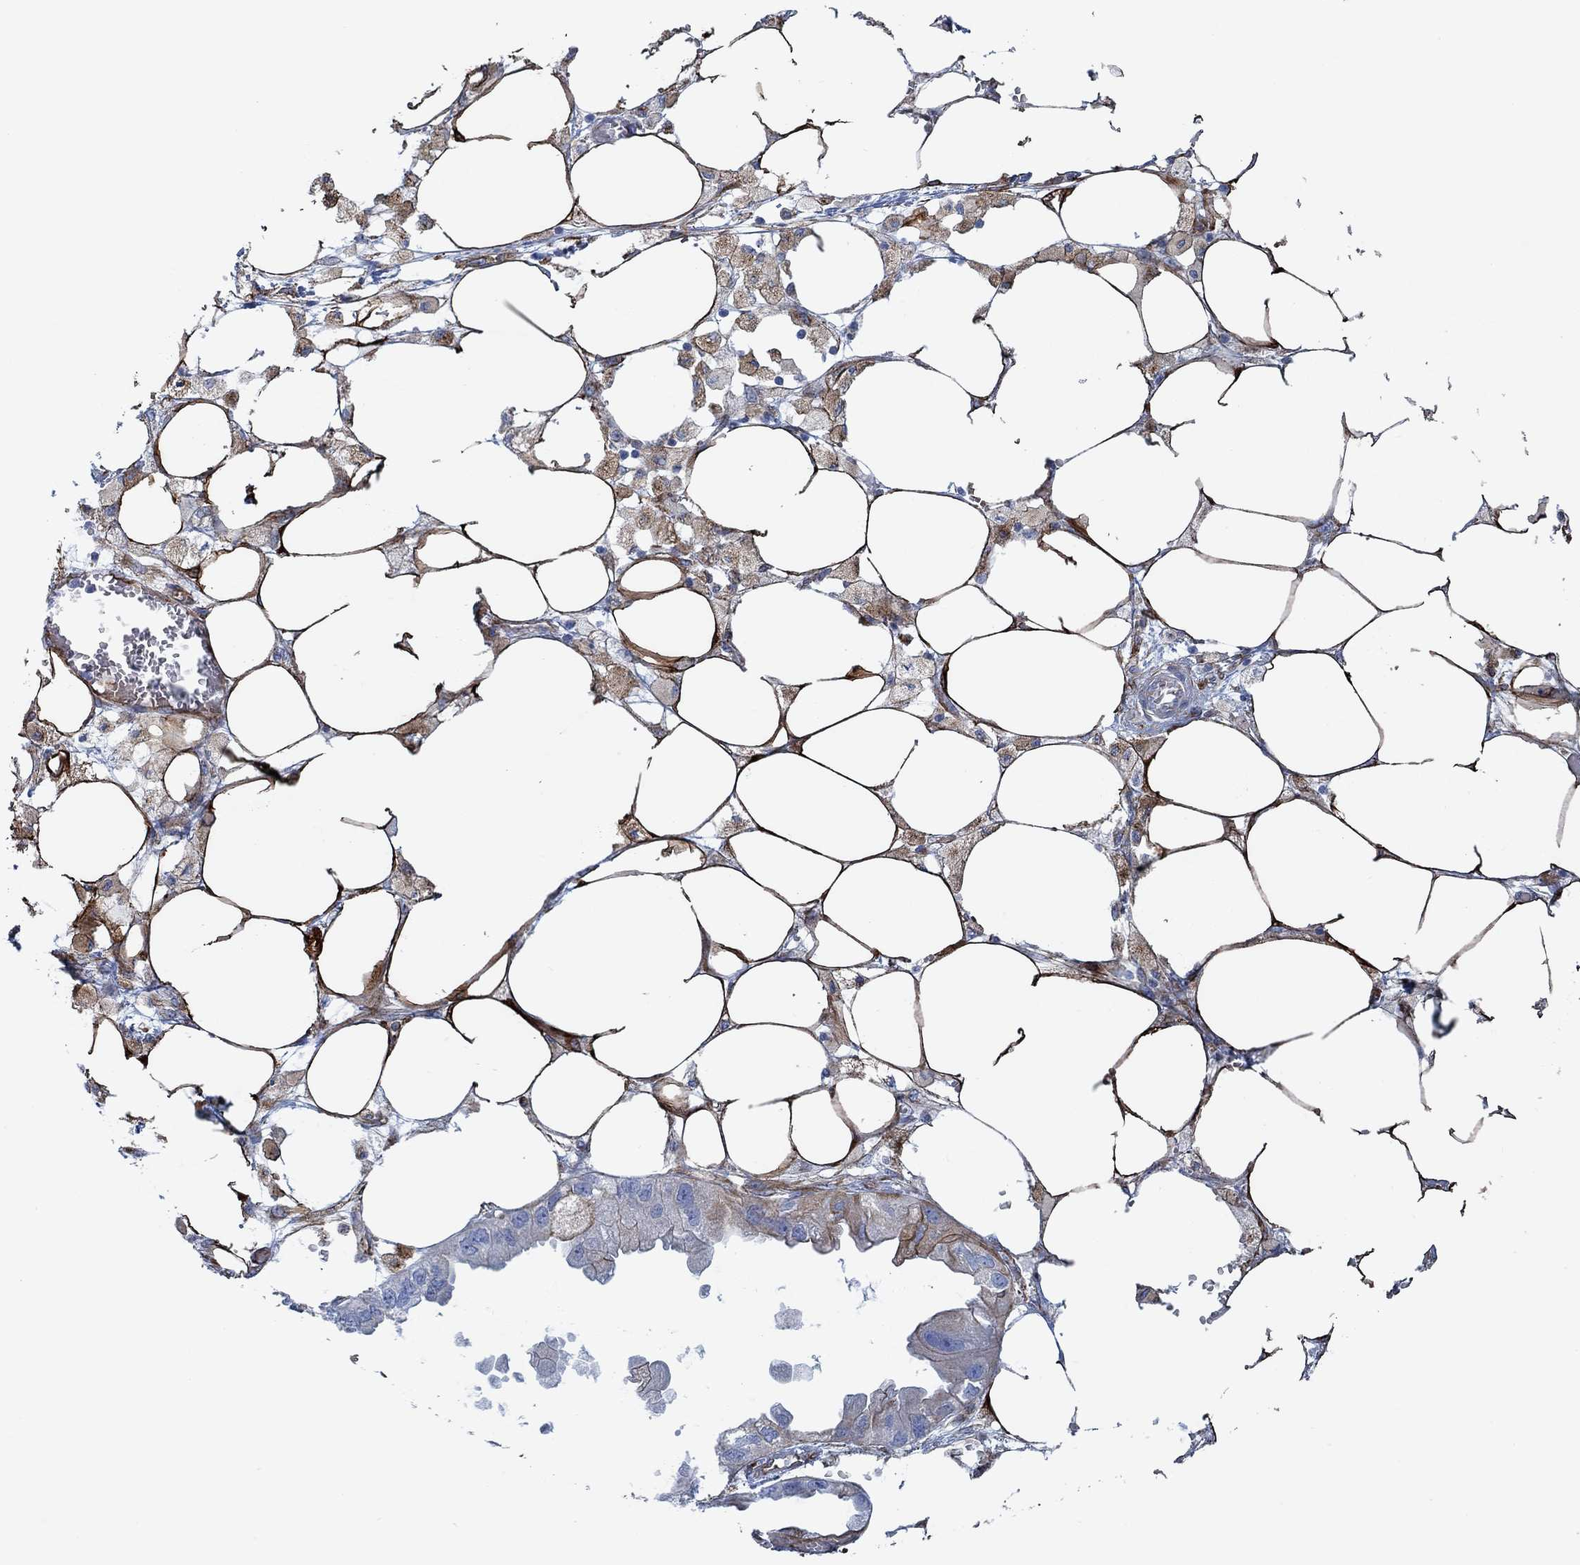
{"staining": {"intensity": "moderate", "quantity": "<25%", "location": "cytoplasmic/membranous"}, "tissue": "endometrial cancer", "cell_type": "Tumor cells", "image_type": "cancer", "snomed": [{"axis": "morphology", "description": "Adenocarcinoma, NOS"}, {"axis": "morphology", "description": "Adenocarcinoma, metastatic, NOS"}, {"axis": "topography", "description": "Adipose tissue"}, {"axis": "topography", "description": "Endometrium"}], "caption": "Immunohistochemistry (IHC) (DAB) staining of human endometrial cancer (metastatic adenocarcinoma) exhibits moderate cytoplasmic/membranous protein positivity in about <25% of tumor cells. (IHC, brightfield microscopy, high magnification).", "gene": "STC2", "patient": {"sex": "female", "age": 67}}